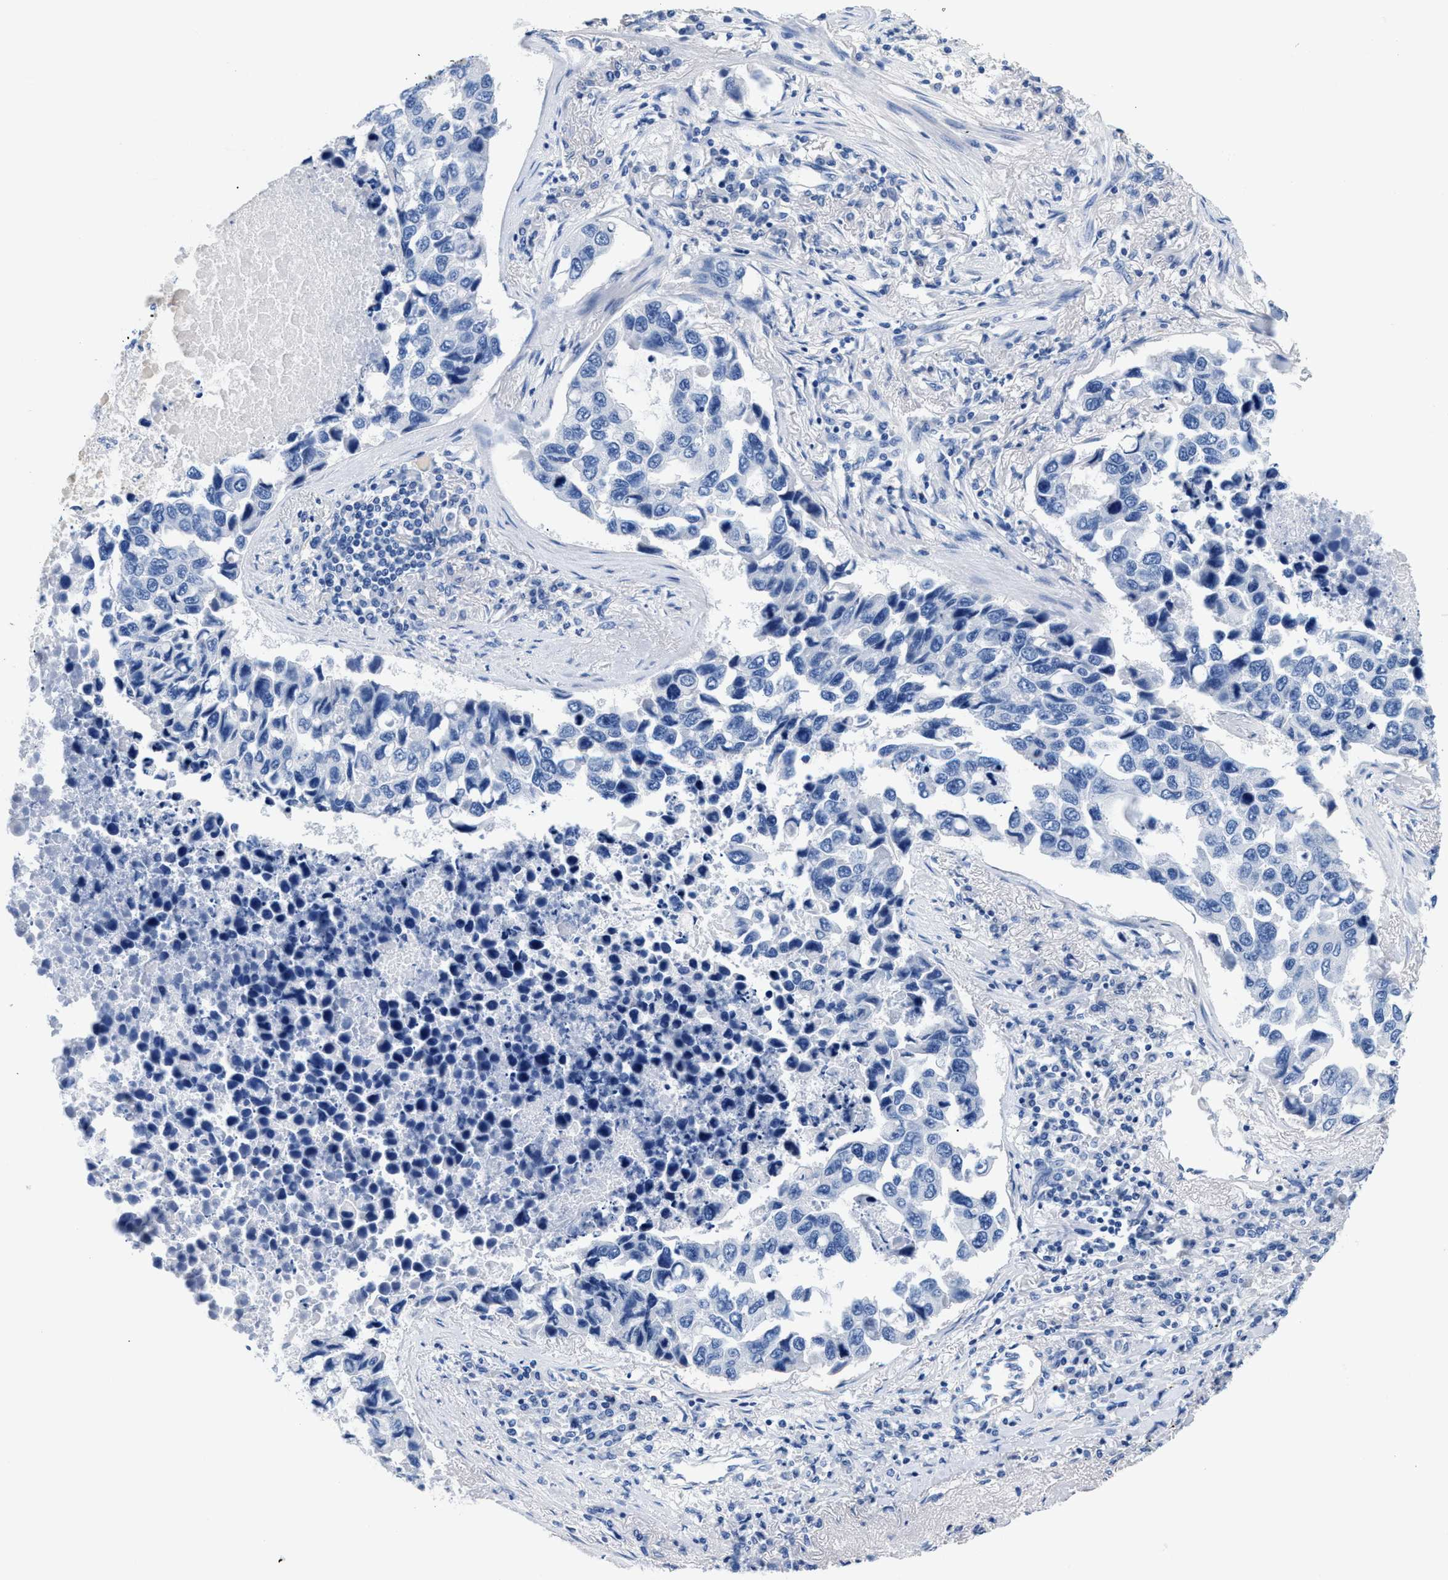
{"staining": {"intensity": "negative", "quantity": "none", "location": "none"}, "tissue": "lung cancer", "cell_type": "Tumor cells", "image_type": "cancer", "snomed": [{"axis": "morphology", "description": "Adenocarcinoma, NOS"}, {"axis": "topography", "description": "Lung"}], "caption": "Lung cancer (adenocarcinoma) stained for a protein using IHC demonstrates no staining tumor cells.", "gene": "SLFN13", "patient": {"sex": "male", "age": 64}}